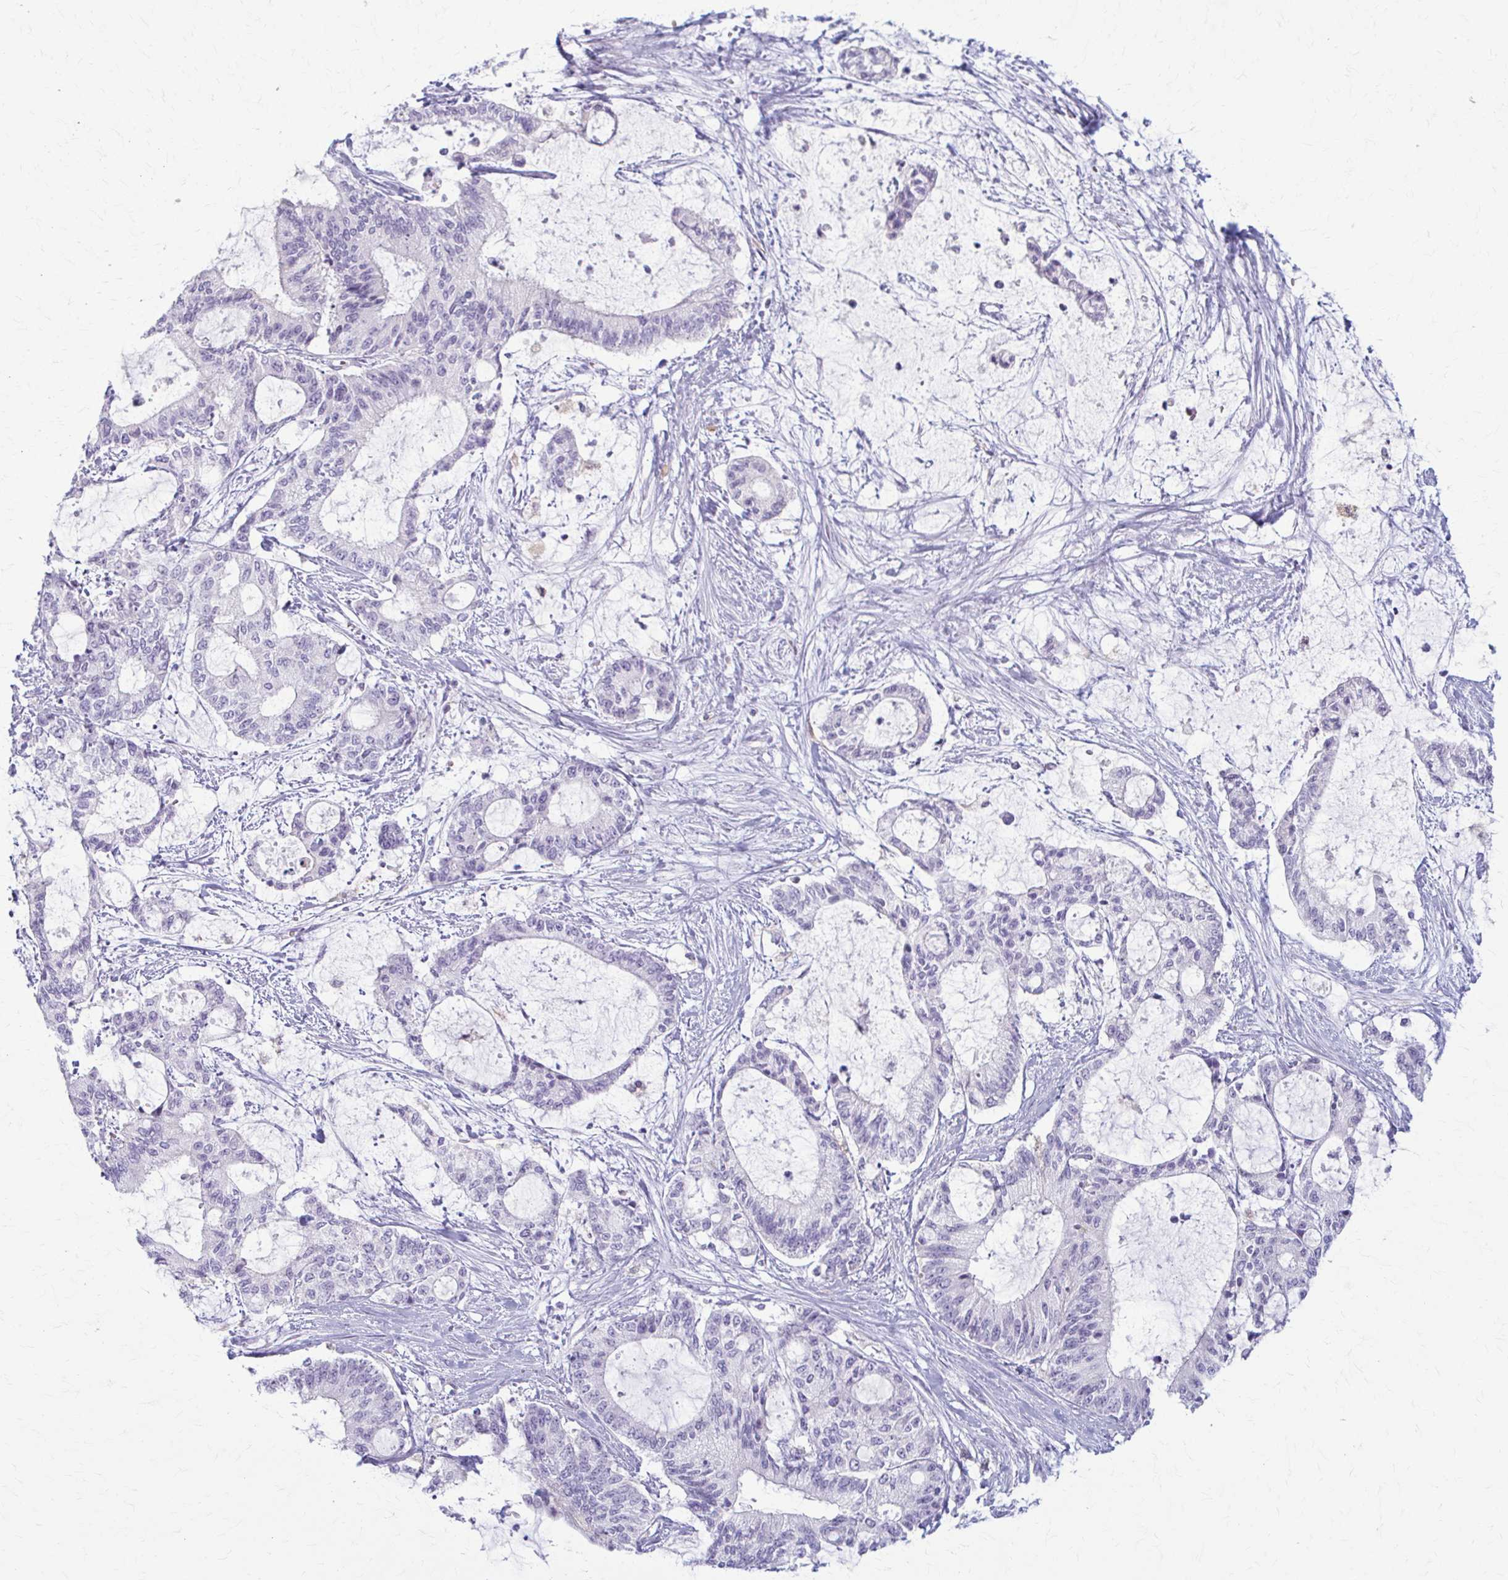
{"staining": {"intensity": "negative", "quantity": "none", "location": "none"}, "tissue": "liver cancer", "cell_type": "Tumor cells", "image_type": "cancer", "snomed": [{"axis": "morphology", "description": "Normal tissue, NOS"}, {"axis": "morphology", "description": "Cholangiocarcinoma"}, {"axis": "topography", "description": "Liver"}, {"axis": "topography", "description": "Peripheral nerve tissue"}], "caption": "Liver cholangiocarcinoma was stained to show a protein in brown. There is no significant expression in tumor cells.", "gene": "LDLRAP1", "patient": {"sex": "female", "age": 73}}